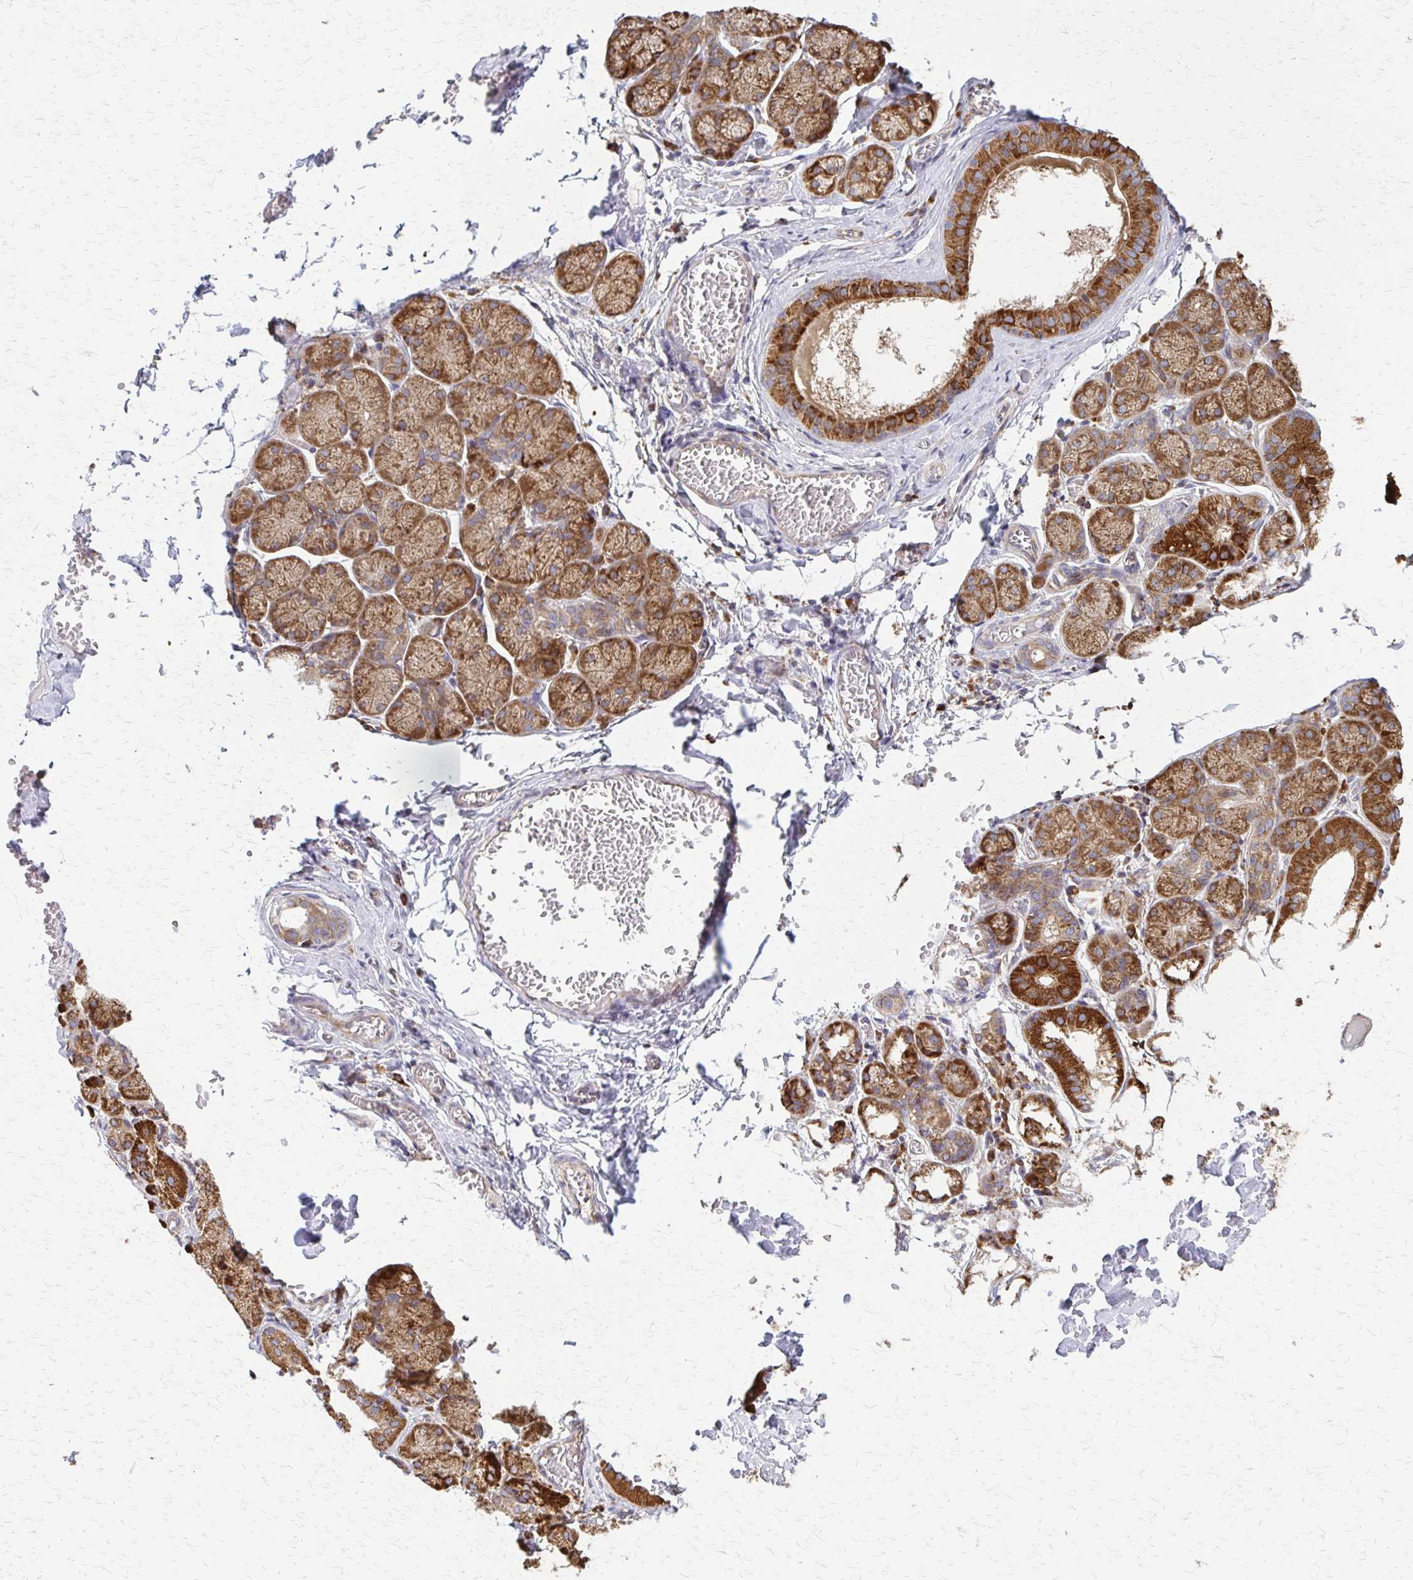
{"staining": {"intensity": "moderate", "quantity": "25%-75%", "location": "cytoplasmic/membranous"}, "tissue": "salivary gland", "cell_type": "Glandular cells", "image_type": "normal", "snomed": [{"axis": "morphology", "description": "Normal tissue, NOS"}, {"axis": "topography", "description": "Salivary gland"}], "caption": "Immunohistochemical staining of benign human salivary gland shows medium levels of moderate cytoplasmic/membranous staining in about 25%-75% of glandular cells. (DAB (3,3'-diaminobenzidine) IHC with brightfield microscopy, high magnification).", "gene": "EEF2", "patient": {"sex": "female", "age": 24}}